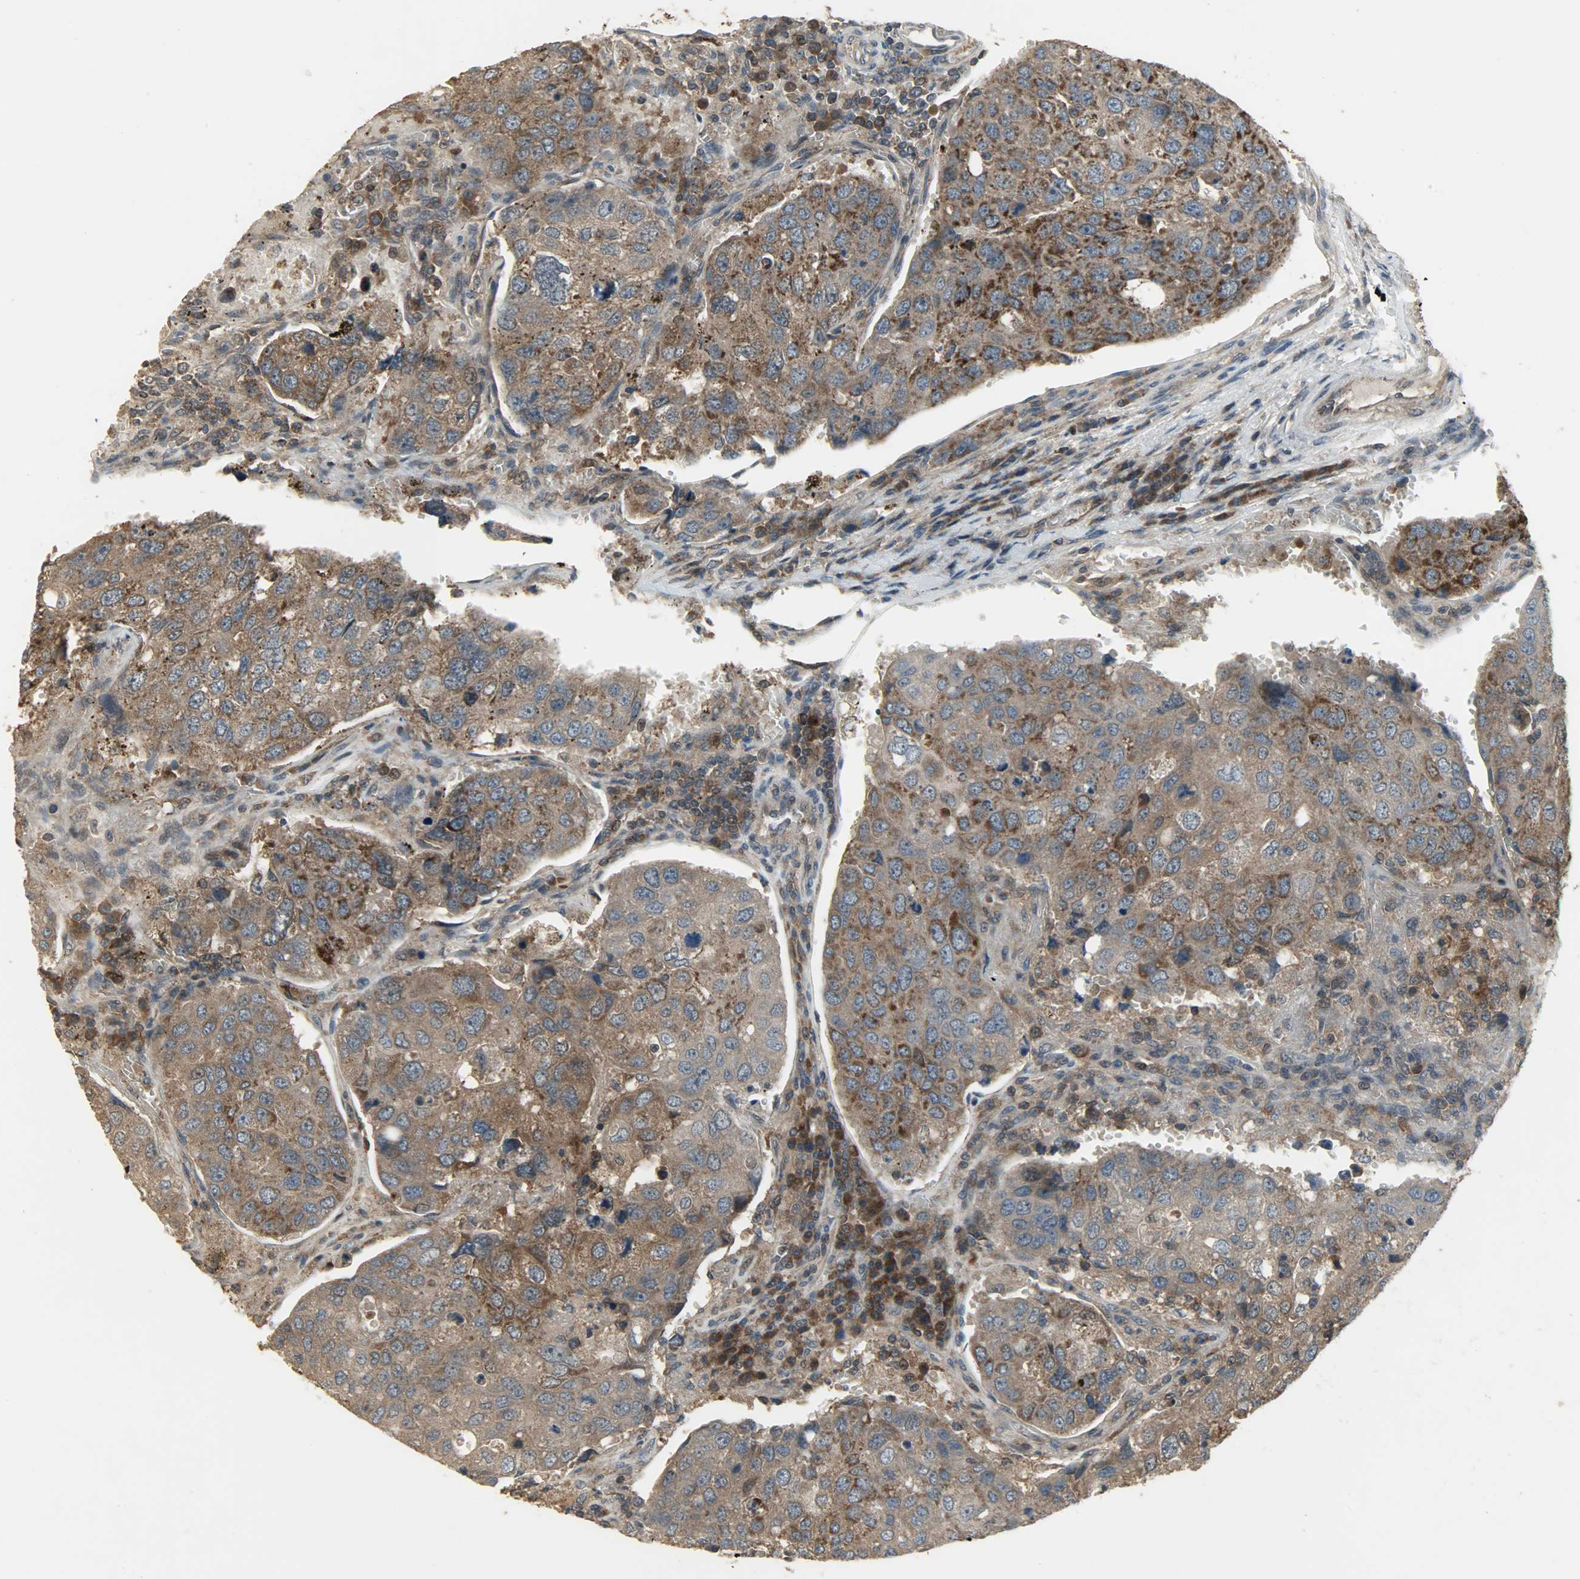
{"staining": {"intensity": "strong", "quantity": ">75%", "location": "cytoplasmic/membranous"}, "tissue": "urothelial cancer", "cell_type": "Tumor cells", "image_type": "cancer", "snomed": [{"axis": "morphology", "description": "Urothelial carcinoma, High grade"}, {"axis": "topography", "description": "Lymph node"}, {"axis": "topography", "description": "Urinary bladder"}], "caption": "Human high-grade urothelial carcinoma stained with a protein marker exhibits strong staining in tumor cells.", "gene": "AMT", "patient": {"sex": "male", "age": 51}}